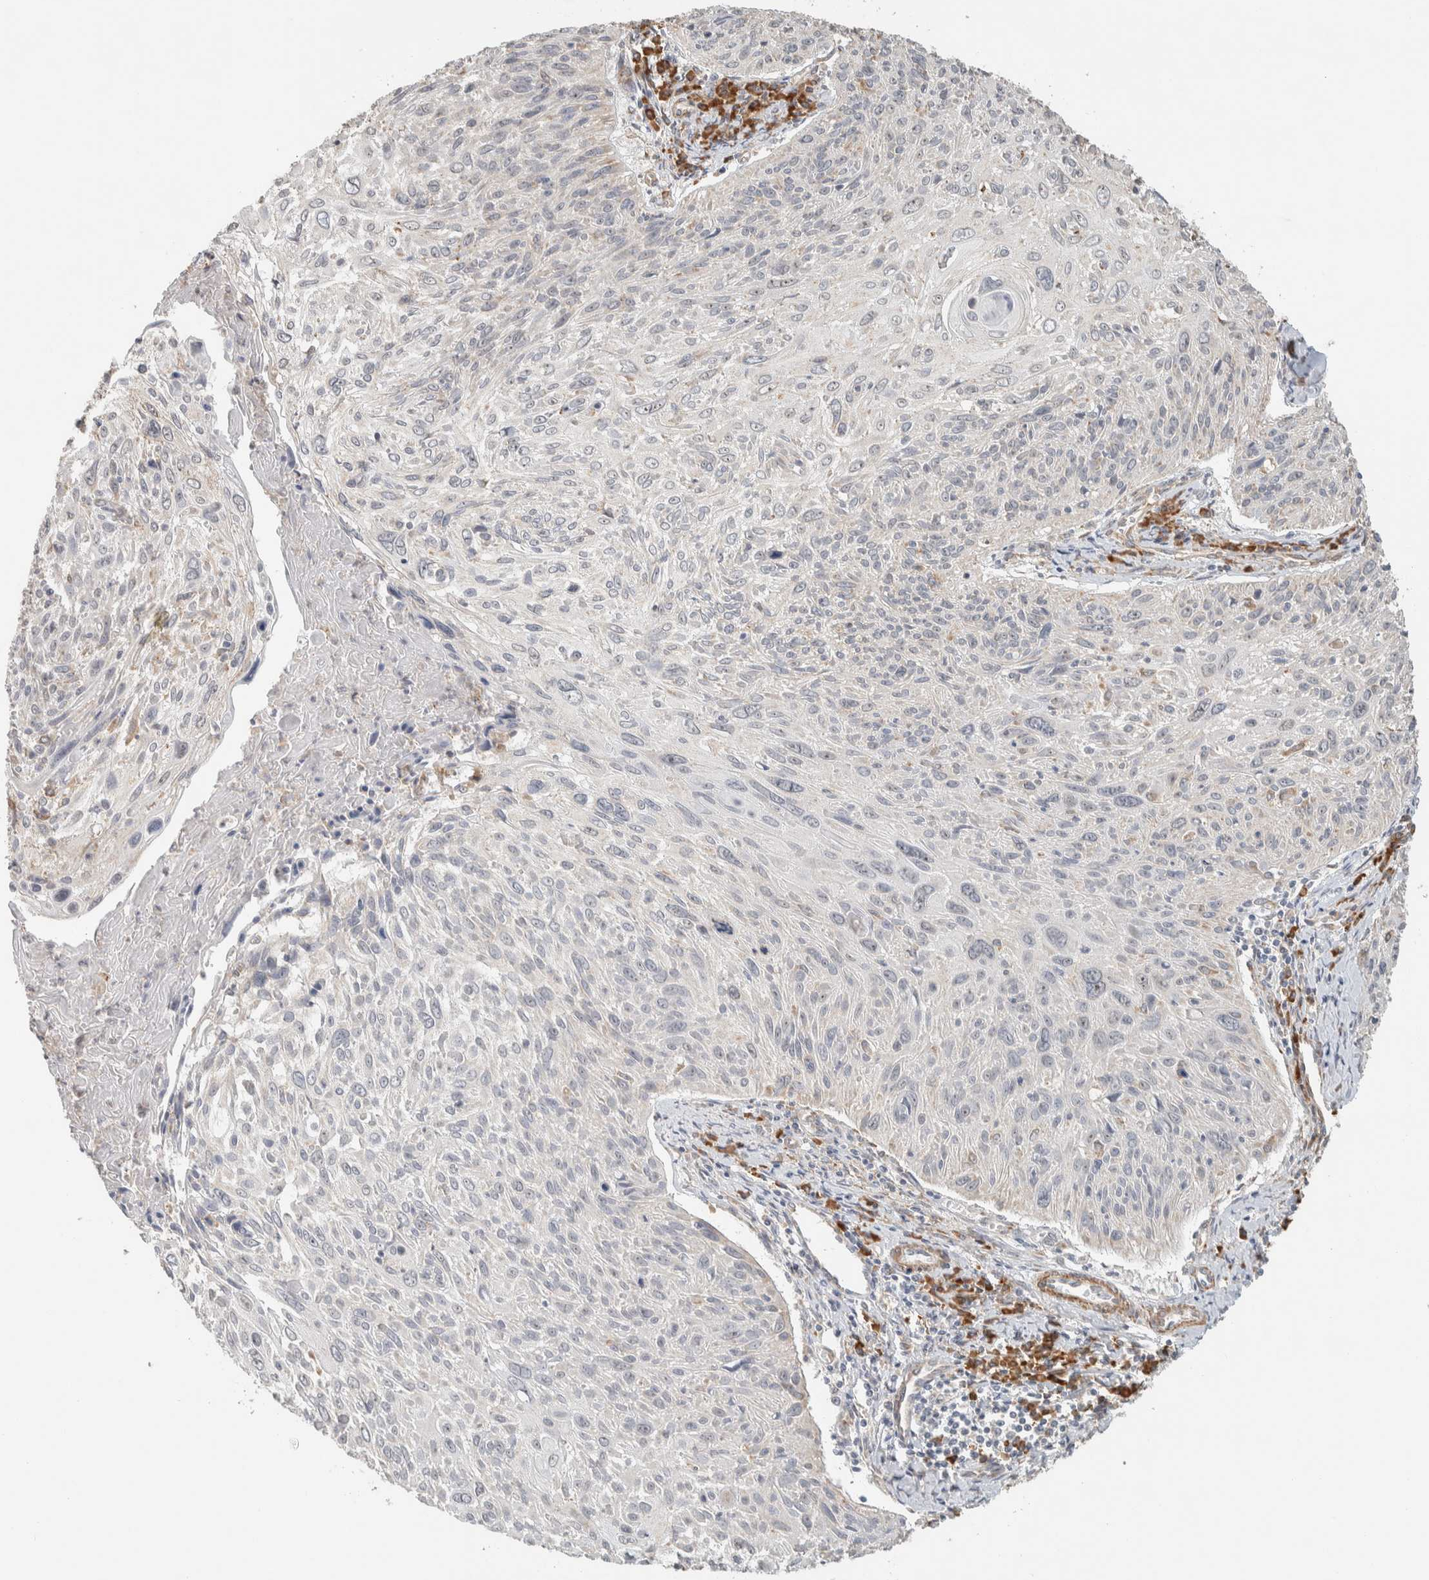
{"staining": {"intensity": "weak", "quantity": "<25%", "location": "cytoplasmic/membranous"}, "tissue": "cervical cancer", "cell_type": "Tumor cells", "image_type": "cancer", "snomed": [{"axis": "morphology", "description": "Squamous cell carcinoma, NOS"}, {"axis": "topography", "description": "Cervix"}], "caption": "IHC micrograph of human squamous cell carcinoma (cervical) stained for a protein (brown), which displays no positivity in tumor cells. Nuclei are stained in blue.", "gene": "KLHL40", "patient": {"sex": "female", "age": 51}}